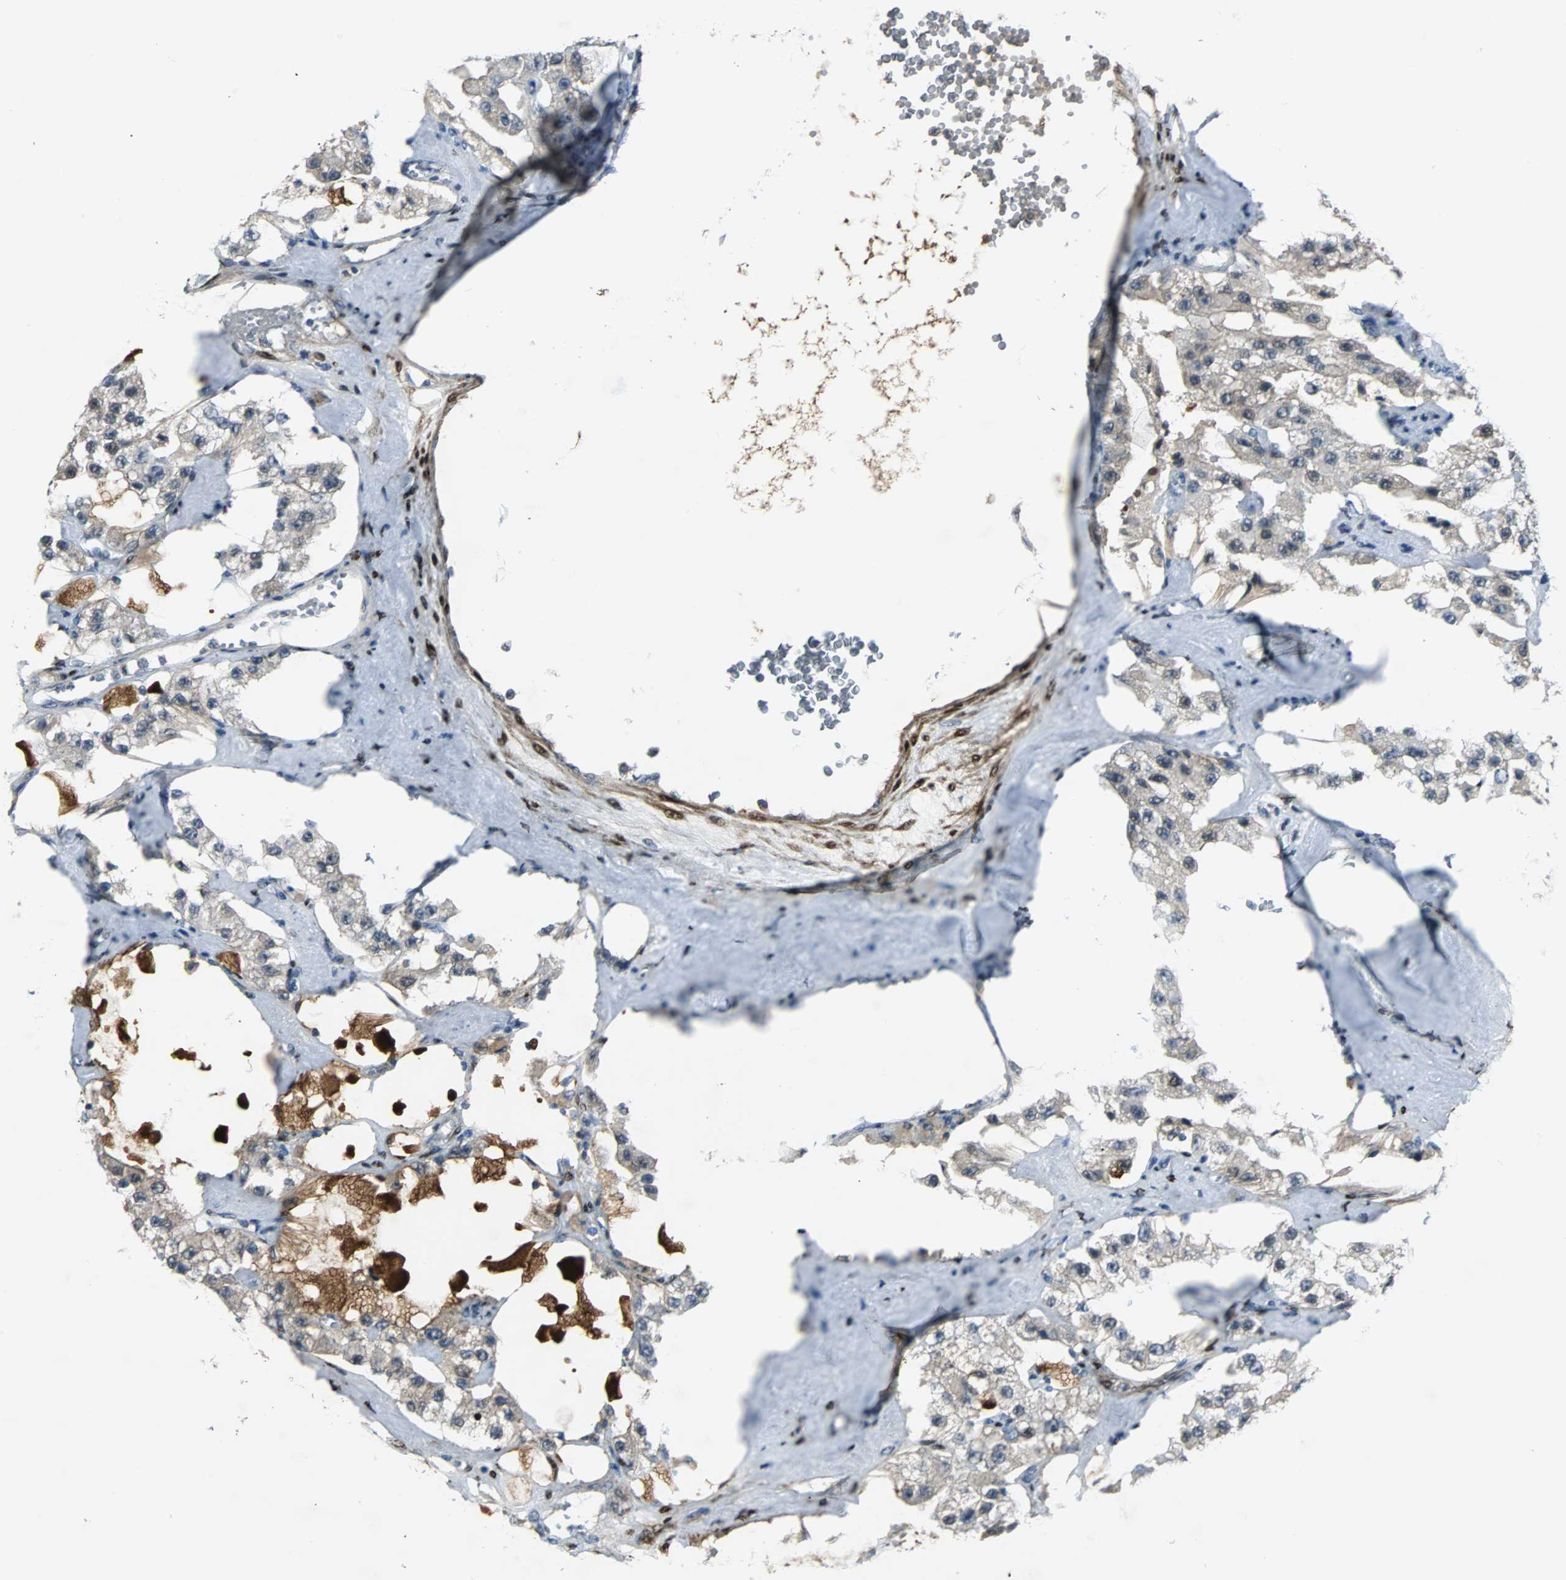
{"staining": {"intensity": "weak", "quantity": "25%-75%", "location": "cytoplasmic/membranous"}, "tissue": "carcinoid", "cell_type": "Tumor cells", "image_type": "cancer", "snomed": [{"axis": "morphology", "description": "Carcinoid, malignant, NOS"}, {"axis": "topography", "description": "Pancreas"}], "caption": "Protein staining demonstrates weak cytoplasmic/membranous positivity in approximately 25%-75% of tumor cells in carcinoid.", "gene": "FHL2", "patient": {"sex": "male", "age": 41}}